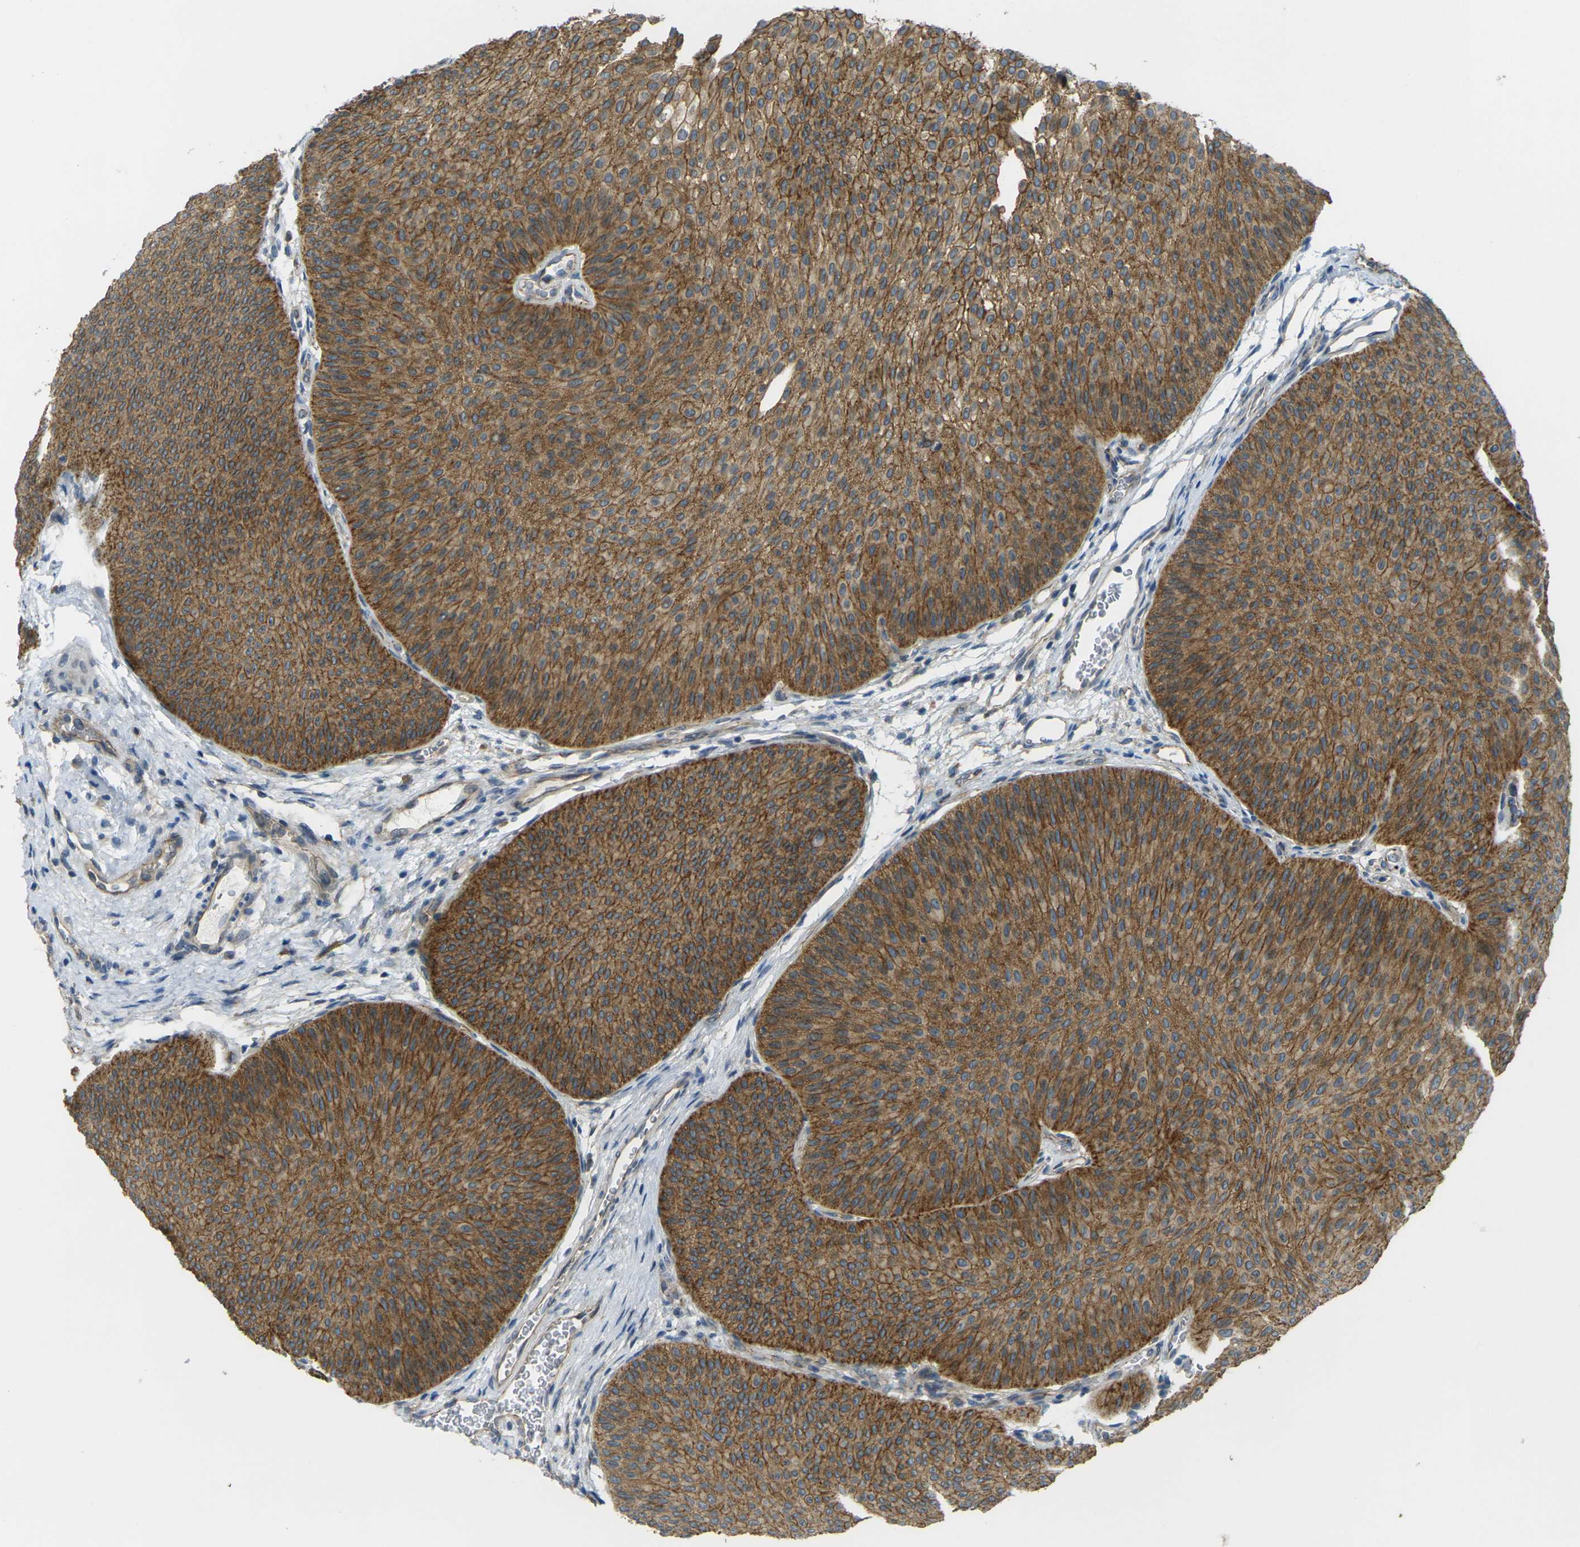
{"staining": {"intensity": "moderate", "quantity": ">75%", "location": "cytoplasmic/membranous"}, "tissue": "urothelial cancer", "cell_type": "Tumor cells", "image_type": "cancer", "snomed": [{"axis": "morphology", "description": "Urothelial carcinoma, Low grade"}, {"axis": "topography", "description": "Urinary bladder"}], "caption": "DAB immunohistochemical staining of low-grade urothelial carcinoma demonstrates moderate cytoplasmic/membranous protein positivity in about >75% of tumor cells.", "gene": "RHBDD1", "patient": {"sex": "female", "age": 60}}